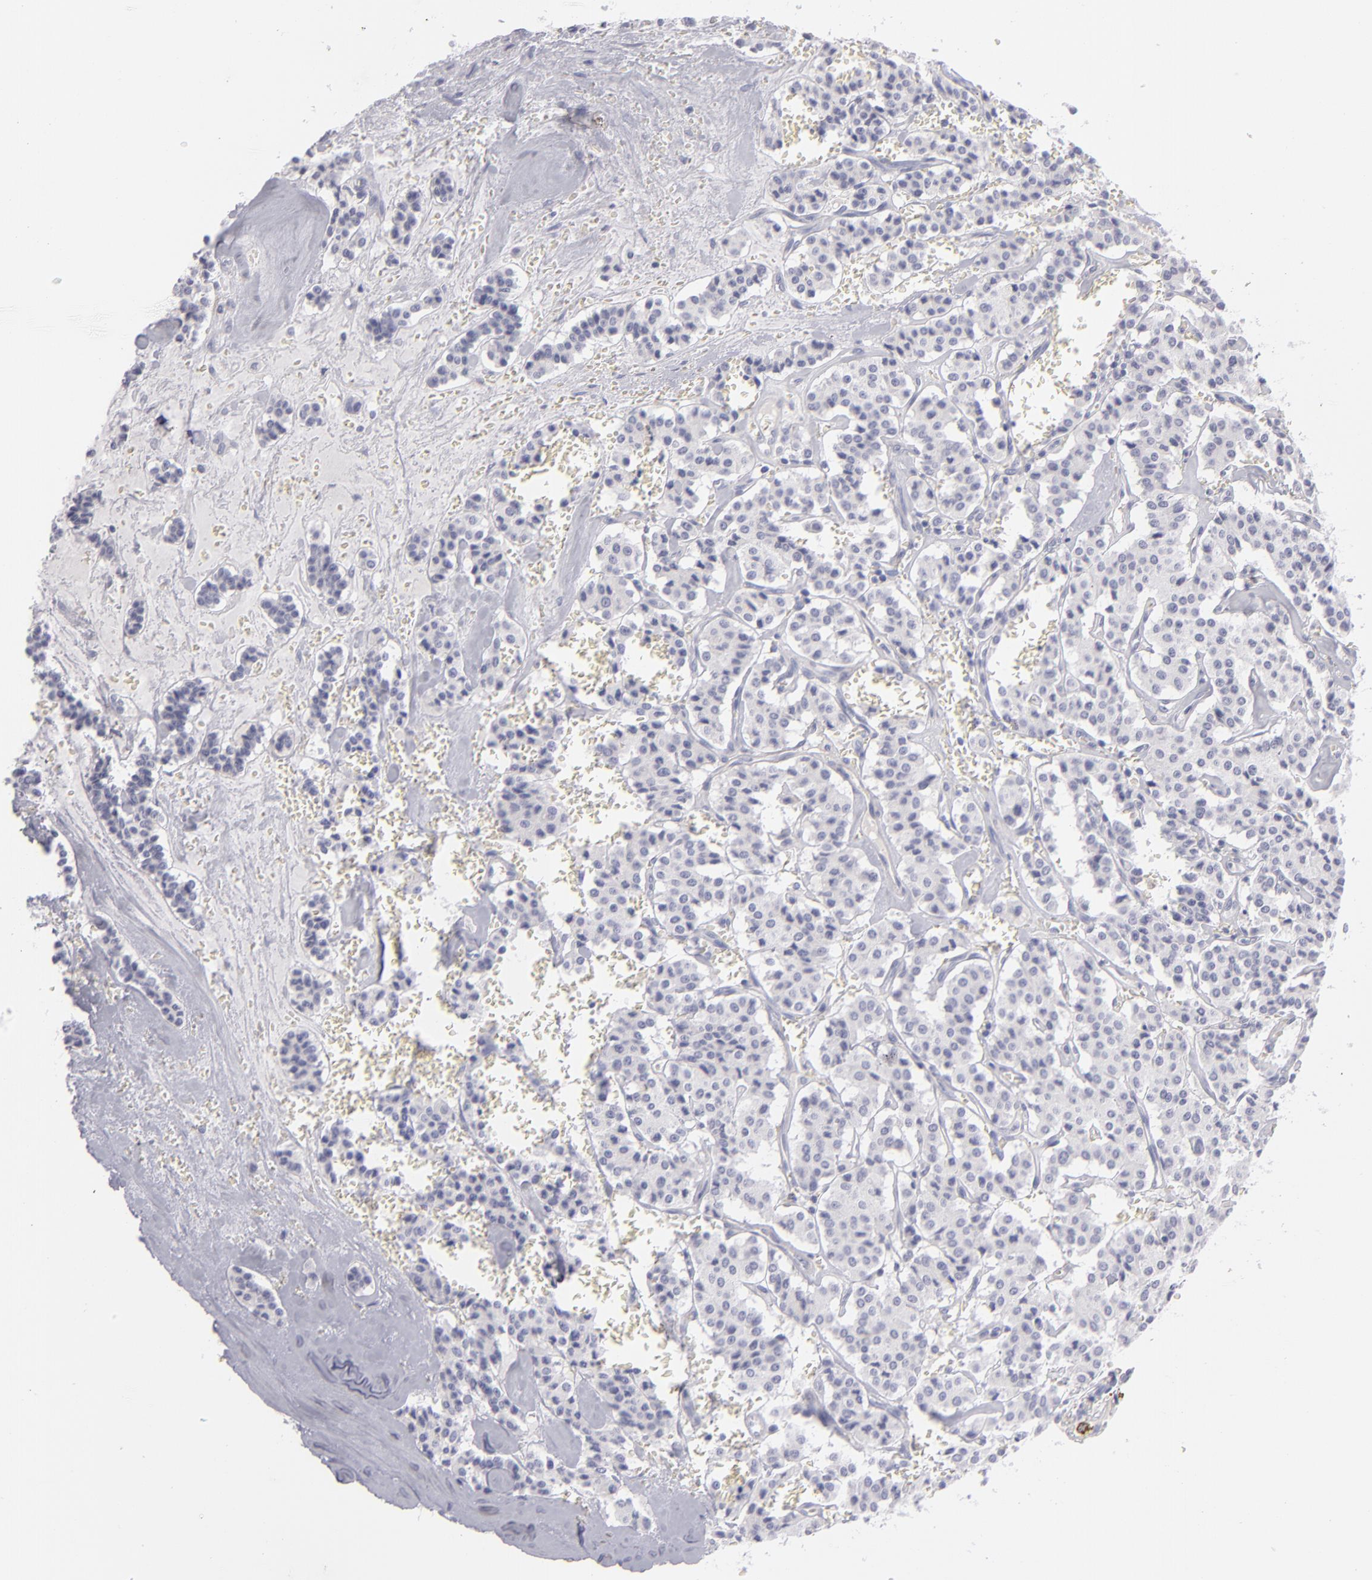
{"staining": {"intensity": "negative", "quantity": "none", "location": "none"}, "tissue": "carcinoid", "cell_type": "Tumor cells", "image_type": "cancer", "snomed": [{"axis": "morphology", "description": "Carcinoid, malignant, NOS"}, {"axis": "topography", "description": "Bronchus"}], "caption": "High magnification brightfield microscopy of carcinoid stained with DAB (brown) and counterstained with hematoxylin (blue): tumor cells show no significant positivity.", "gene": "ITGB4", "patient": {"sex": "male", "age": 55}}